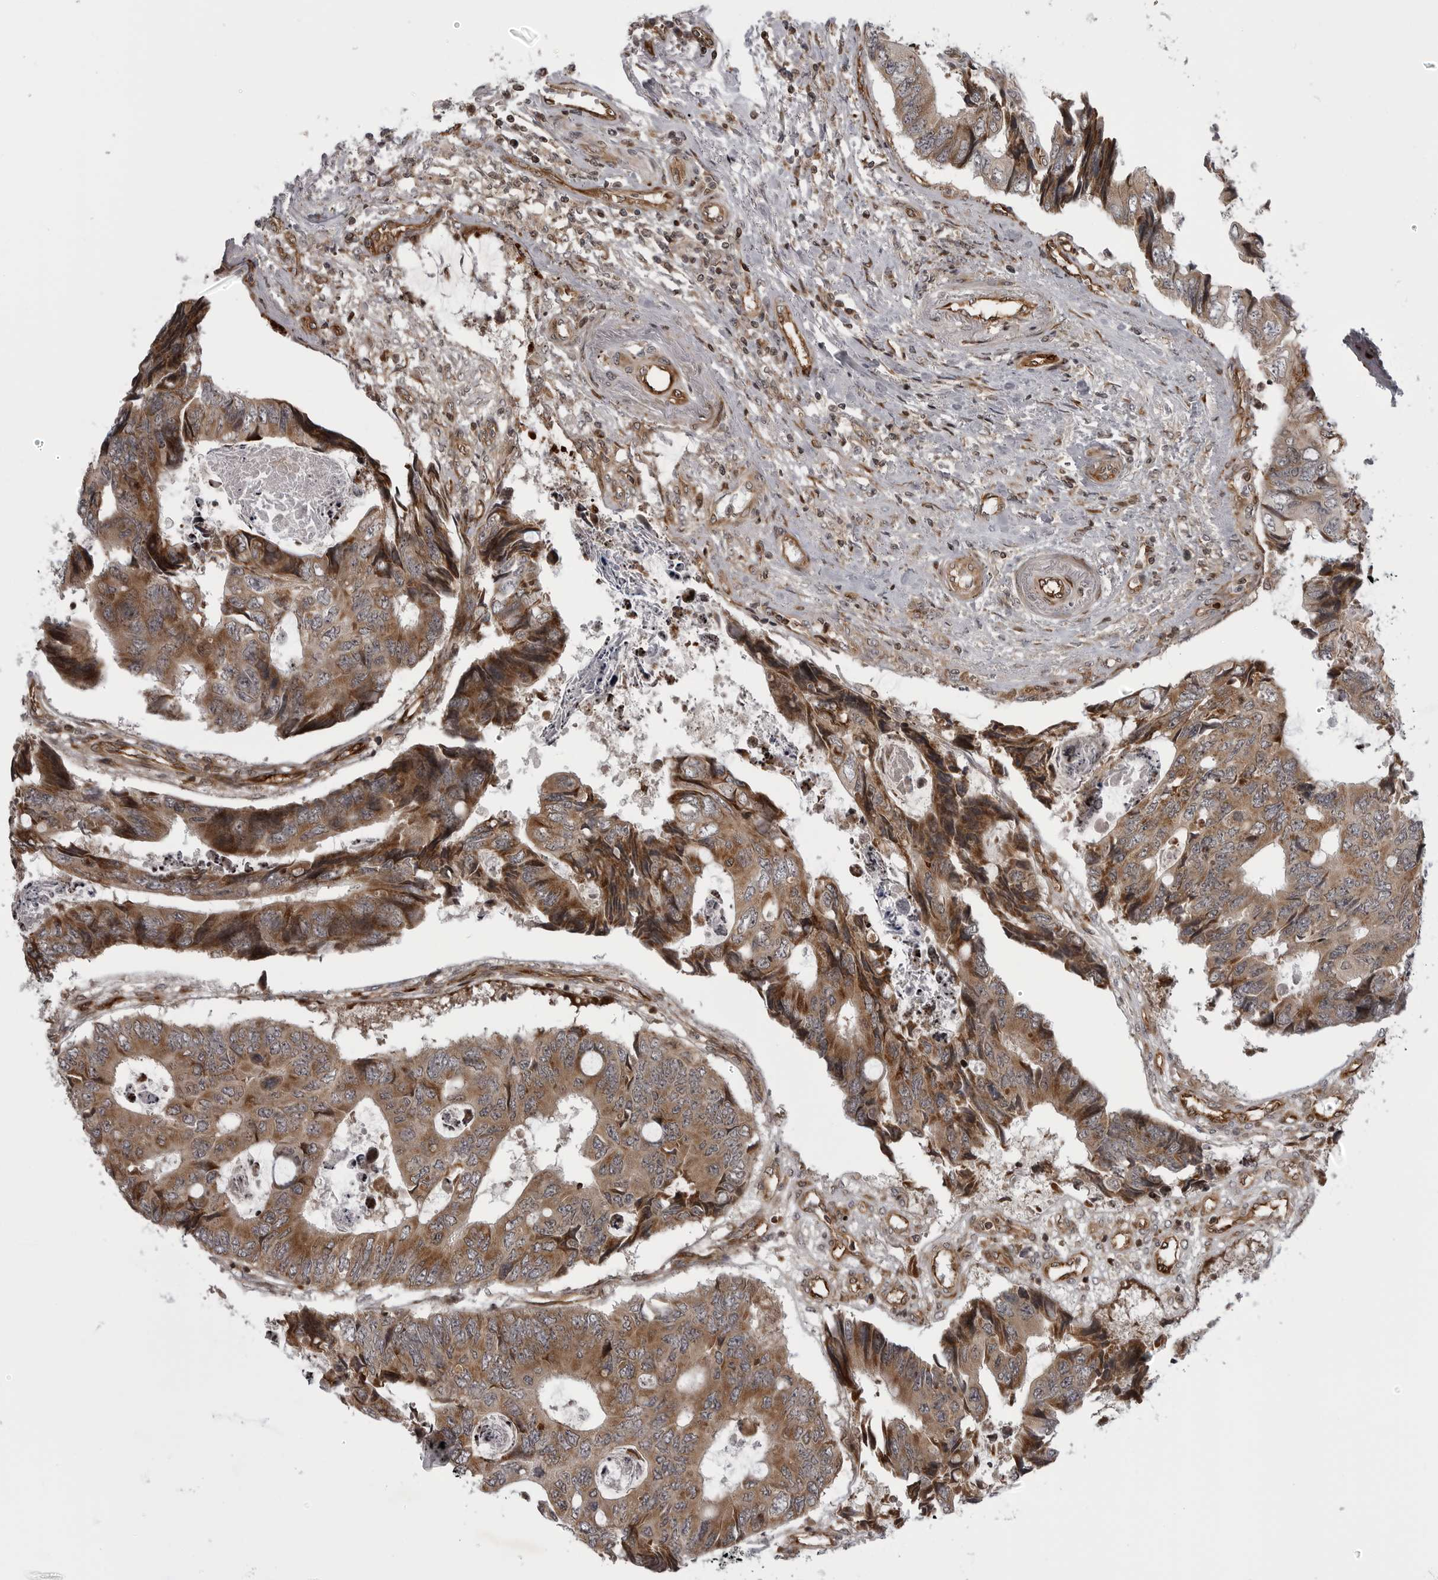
{"staining": {"intensity": "moderate", "quantity": ">75%", "location": "cytoplasmic/membranous"}, "tissue": "colorectal cancer", "cell_type": "Tumor cells", "image_type": "cancer", "snomed": [{"axis": "morphology", "description": "Adenocarcinoma, NOS"}, {"axis": "topography", "description": "Rectum"}], "caption": "High-power microscopy captured an immunohistochemistry (IHC) image of colorectal cancer (adenocarcinoma), revealing moderate cytoplasmic/membranous expression in approximately >75% of tumor cells.", "gene": "ABL1", "patient": {"sex": "male", "age": 84}}